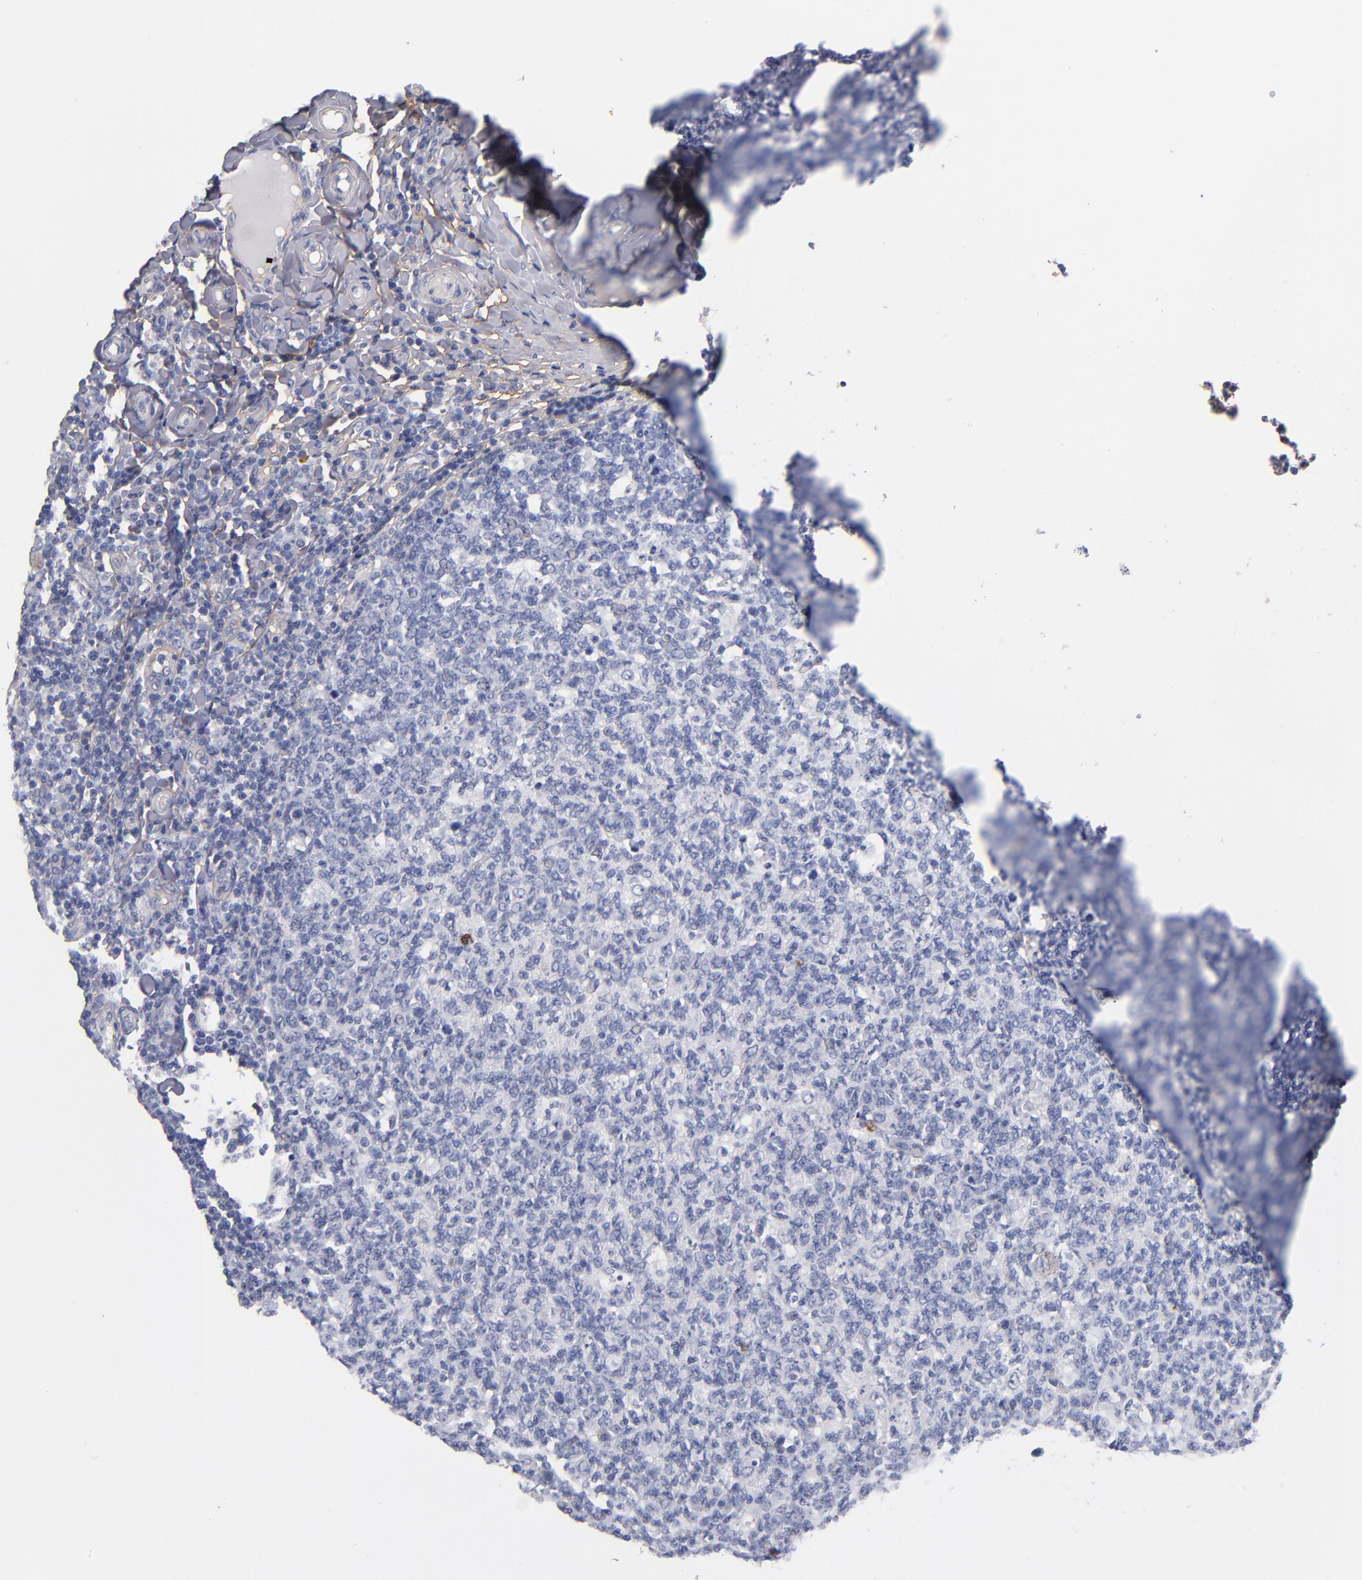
{"staining": {"intensity": "negative", "quantity": "none", "location": "none"}, "tissue": "tonsil", "cell_type": "Germinal center cells", "image_type": "normal", "snomed": [{"axis": "morphology", "description": "Normal tissue, NOS"}, {"axis": "topography", "description": "Tonsil"}], "caption": "Protein analysis of unremarkable tonsil shows no significant staining in germinal center cells.", "gene": "PLSCR4", "patient": {"sex": "male", "age": 6}}